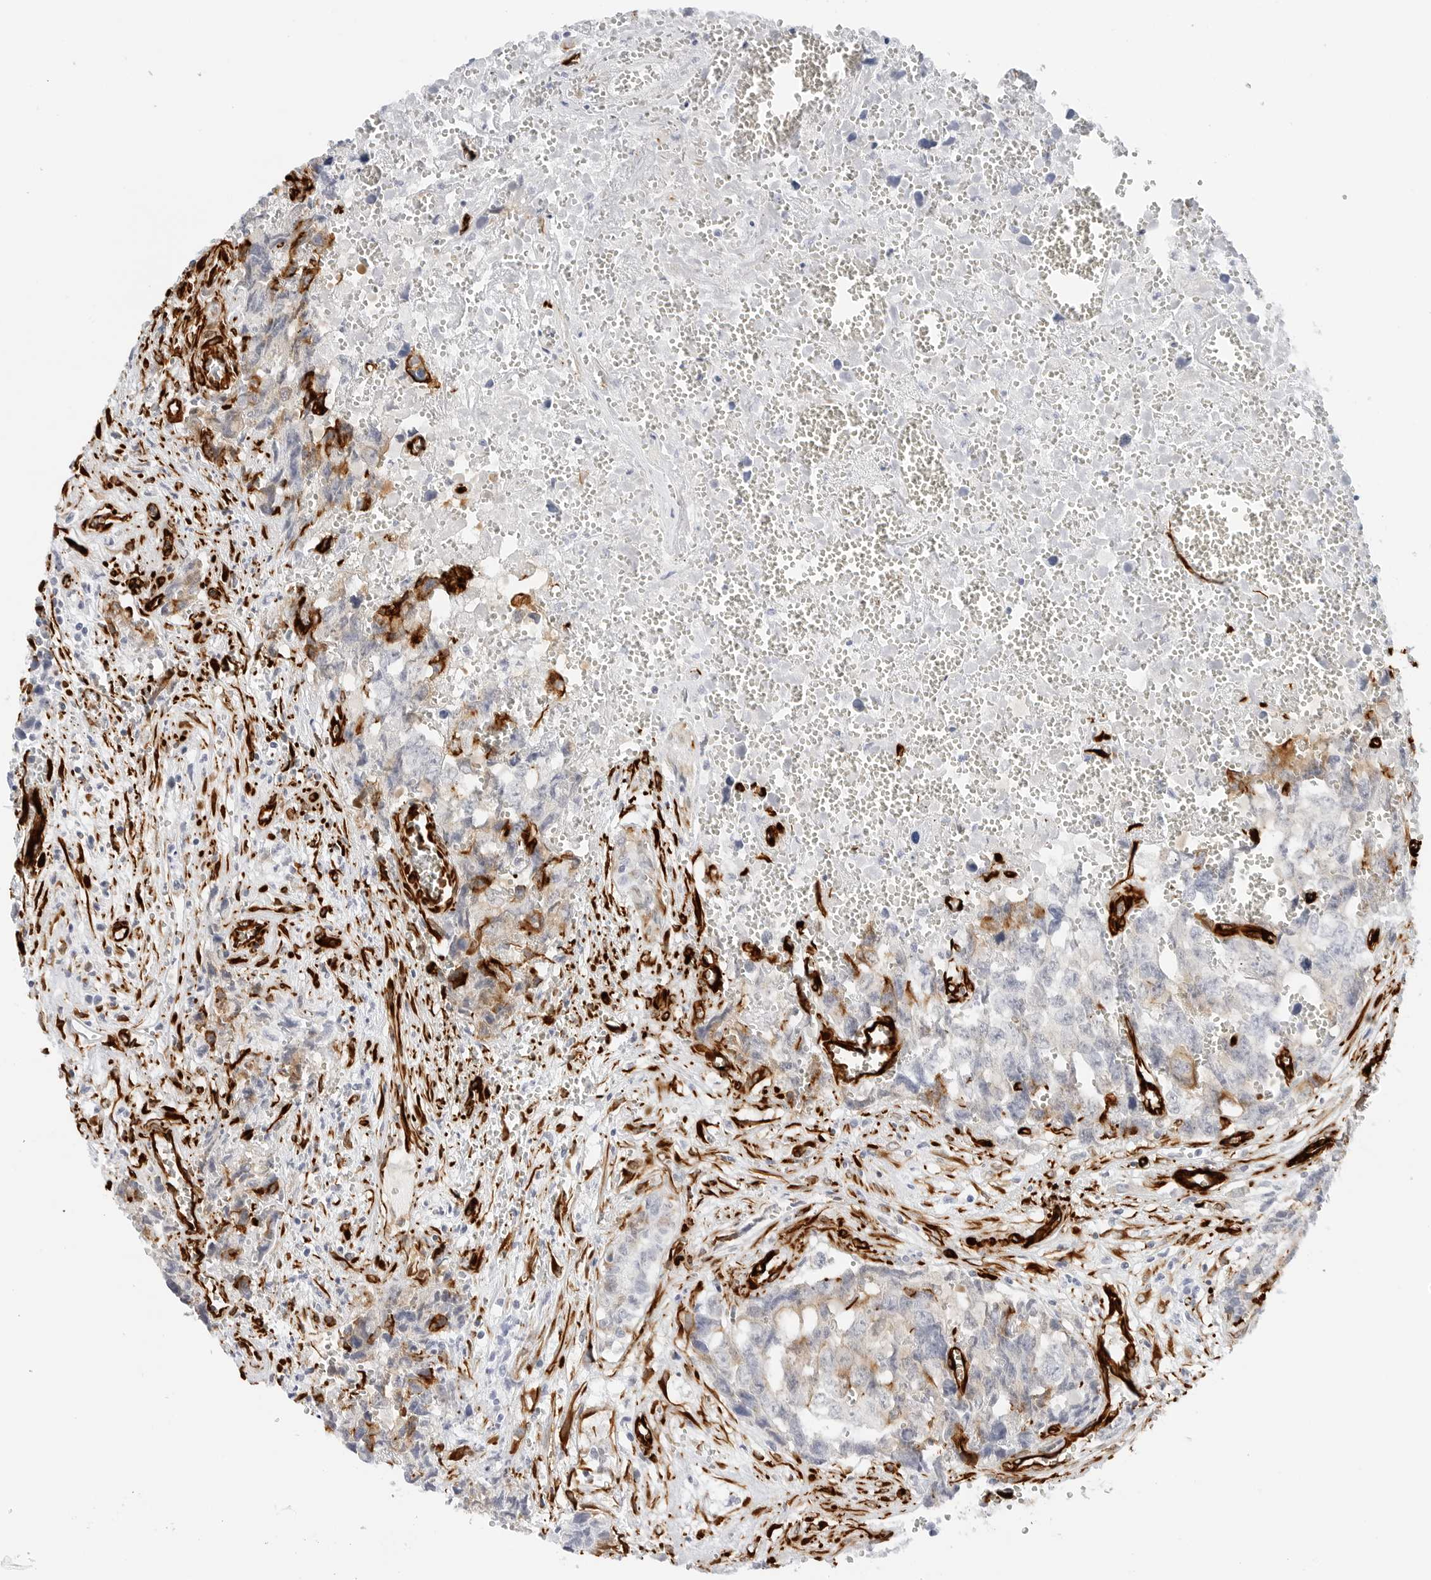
{"staining": {"intensity": "weak", "quantity": "<25%", "location": "cytoplasmic/membranous"}, "tissue": "testis cancer", "cell_type": "Tumor cells", "image_type": "cancer", "snomed": [{"axis": "morphology", "description": "Carcinoma, Embryonal, NOS"}, {"axis": "topography", "description": "Testis"}], "caption": "An immunohistochemistry (IHC) histopathology image of testis cancer is shown. There is no staining in tumor cells of testis cancer.", "gene": "NES", "patient": {"sex": "male", "age": 31}}